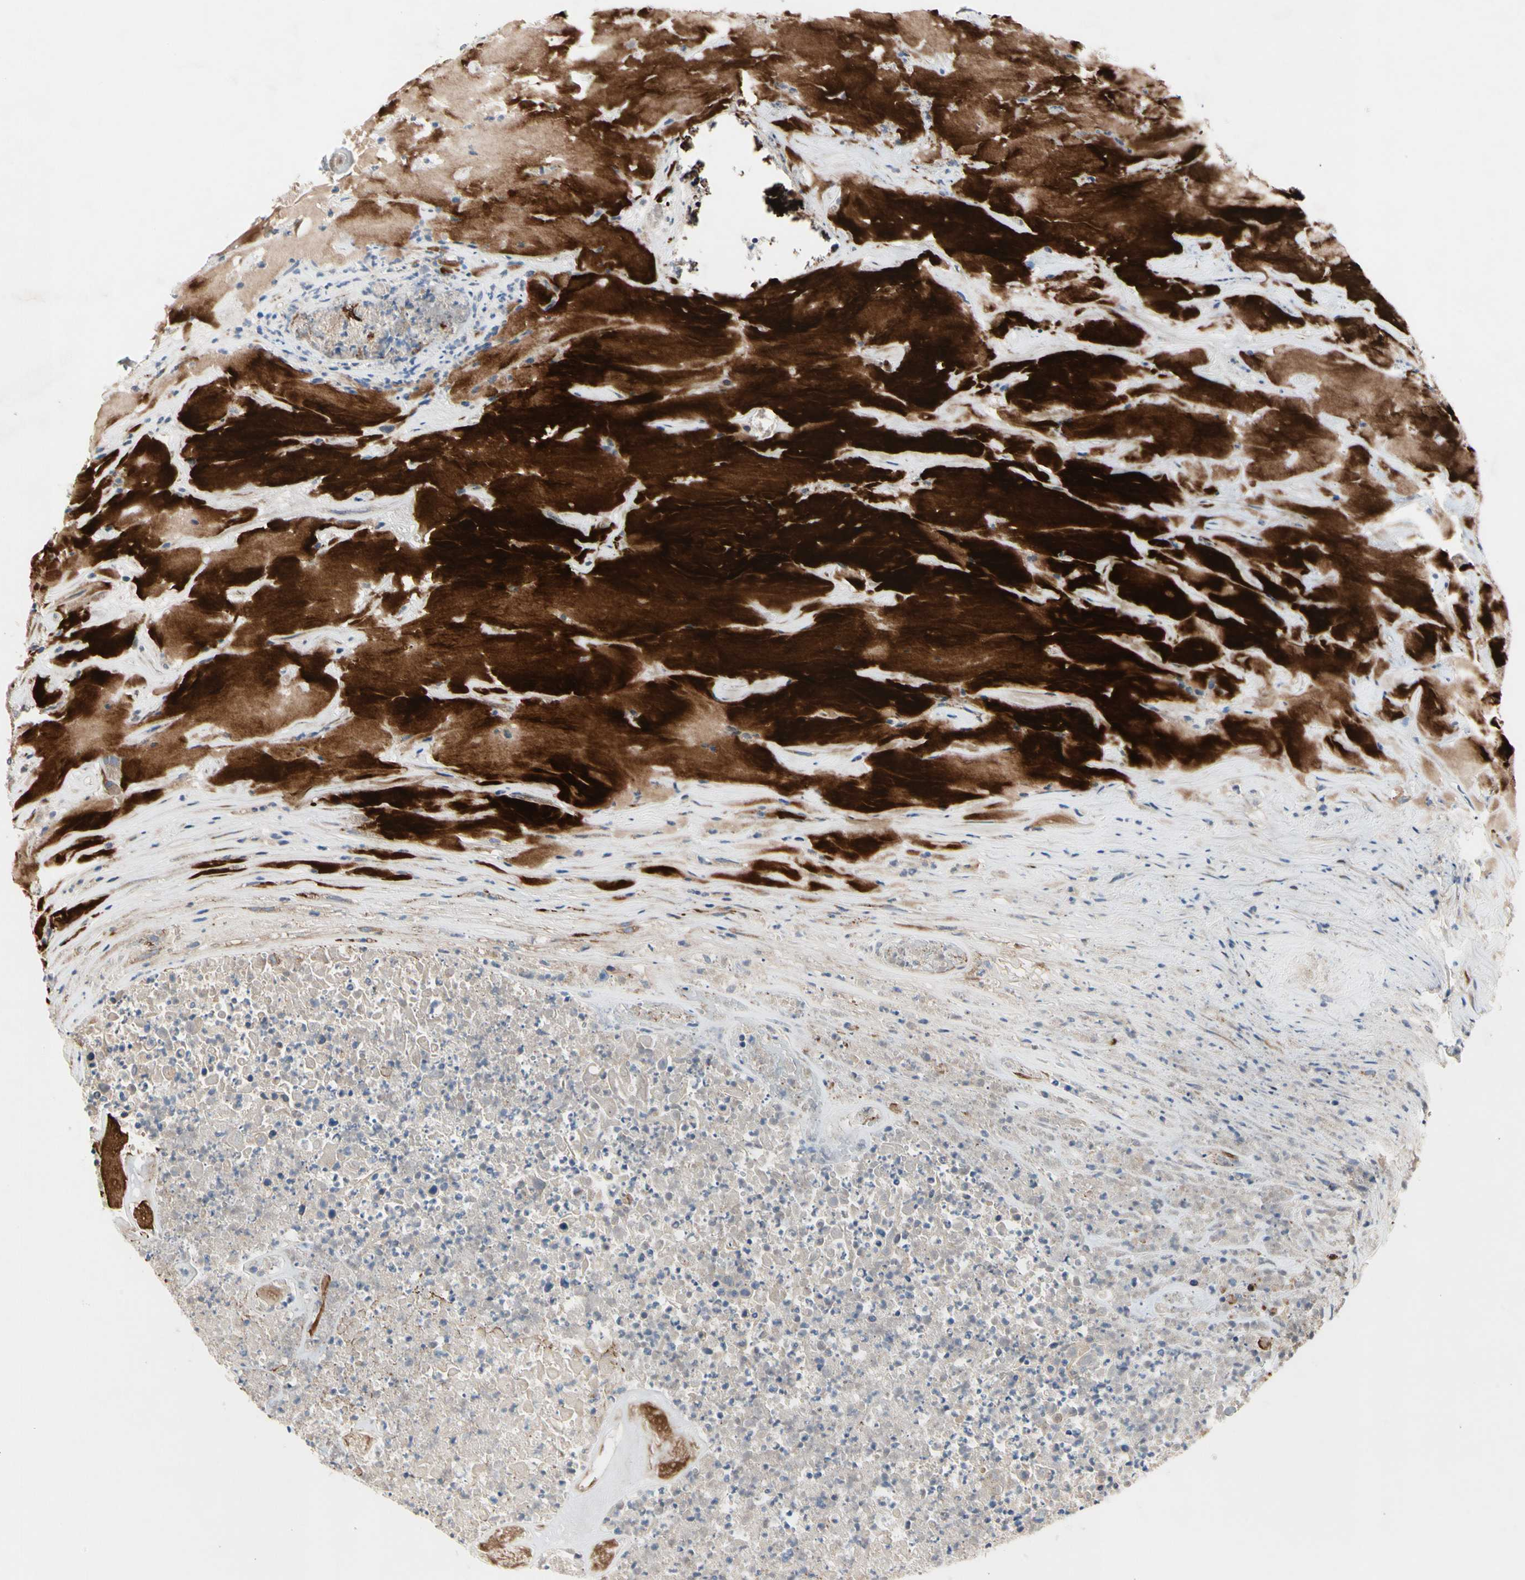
{"staining": {"intensity": "weak", "quantity": ">75%", "location": "cytoplasmic/membranous,nuclear"}, "tissue": "urothelial cancer", "cell_type": "Tumor cells", "image_type": "cancer", "snomed": [{"axis": "morphology", "description": "Urothelial carcinoma, High grade"}, {"axis": "topography", "description": "Urinary bladder"}], "caption": "Immunohistochemistry (IHC) (DAB (3,3'-diaminobenzidine)) staining of human high-grade urothelial carcinoma exhibits weak cytoplasmic/membranous and nuclear protein staining in approximately >75% of tumor cells. The protein is stained brown, and the nuclei are stained in blue (DAB IHC with brightfield microscopy, high magnification).", "gene": "MMEL1", "patient": {"sex": "male", "age": 66}}